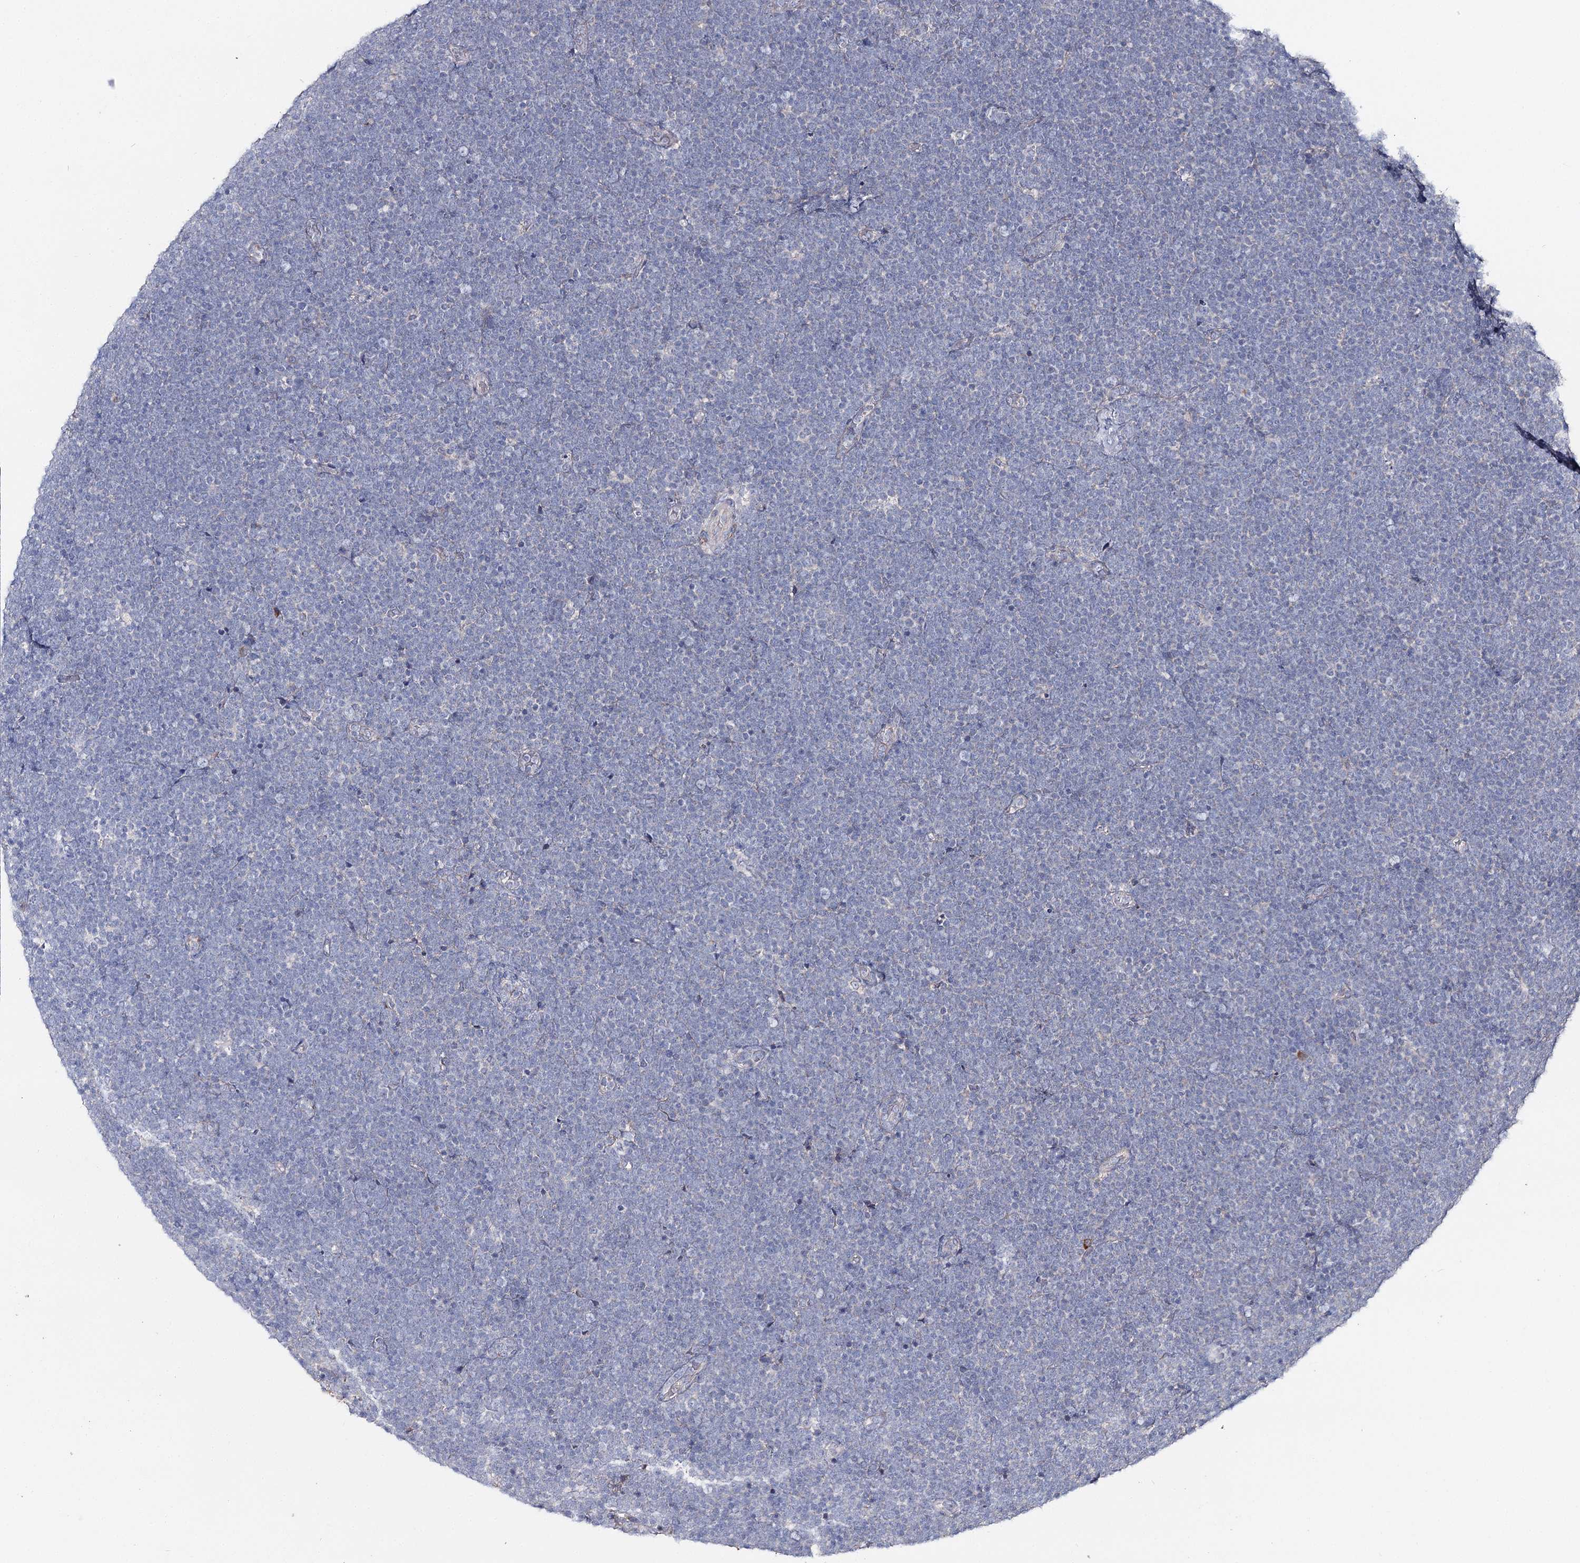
{"staining": {"intensity": "negative", "quantity": "none", "location": "none"}, "tissue": "lymphoma", "cell_type": "Tumor cells", "image_type": "cancer", "snomed": [{"axis": "morphology", "description": "Malignant lymphoma, non-Hodgkin's type, High grade"}, {"axis": "topography", "description": "Lymph node"}], "caption": "Immunohistochemistry (IHC) of malignant lymphoma, non-Hodgkin's type (high-grade) exhibits no expression in tumor cells.", "gene": "IL1RAP", "patient": {"sex": "male", "age": 13}}